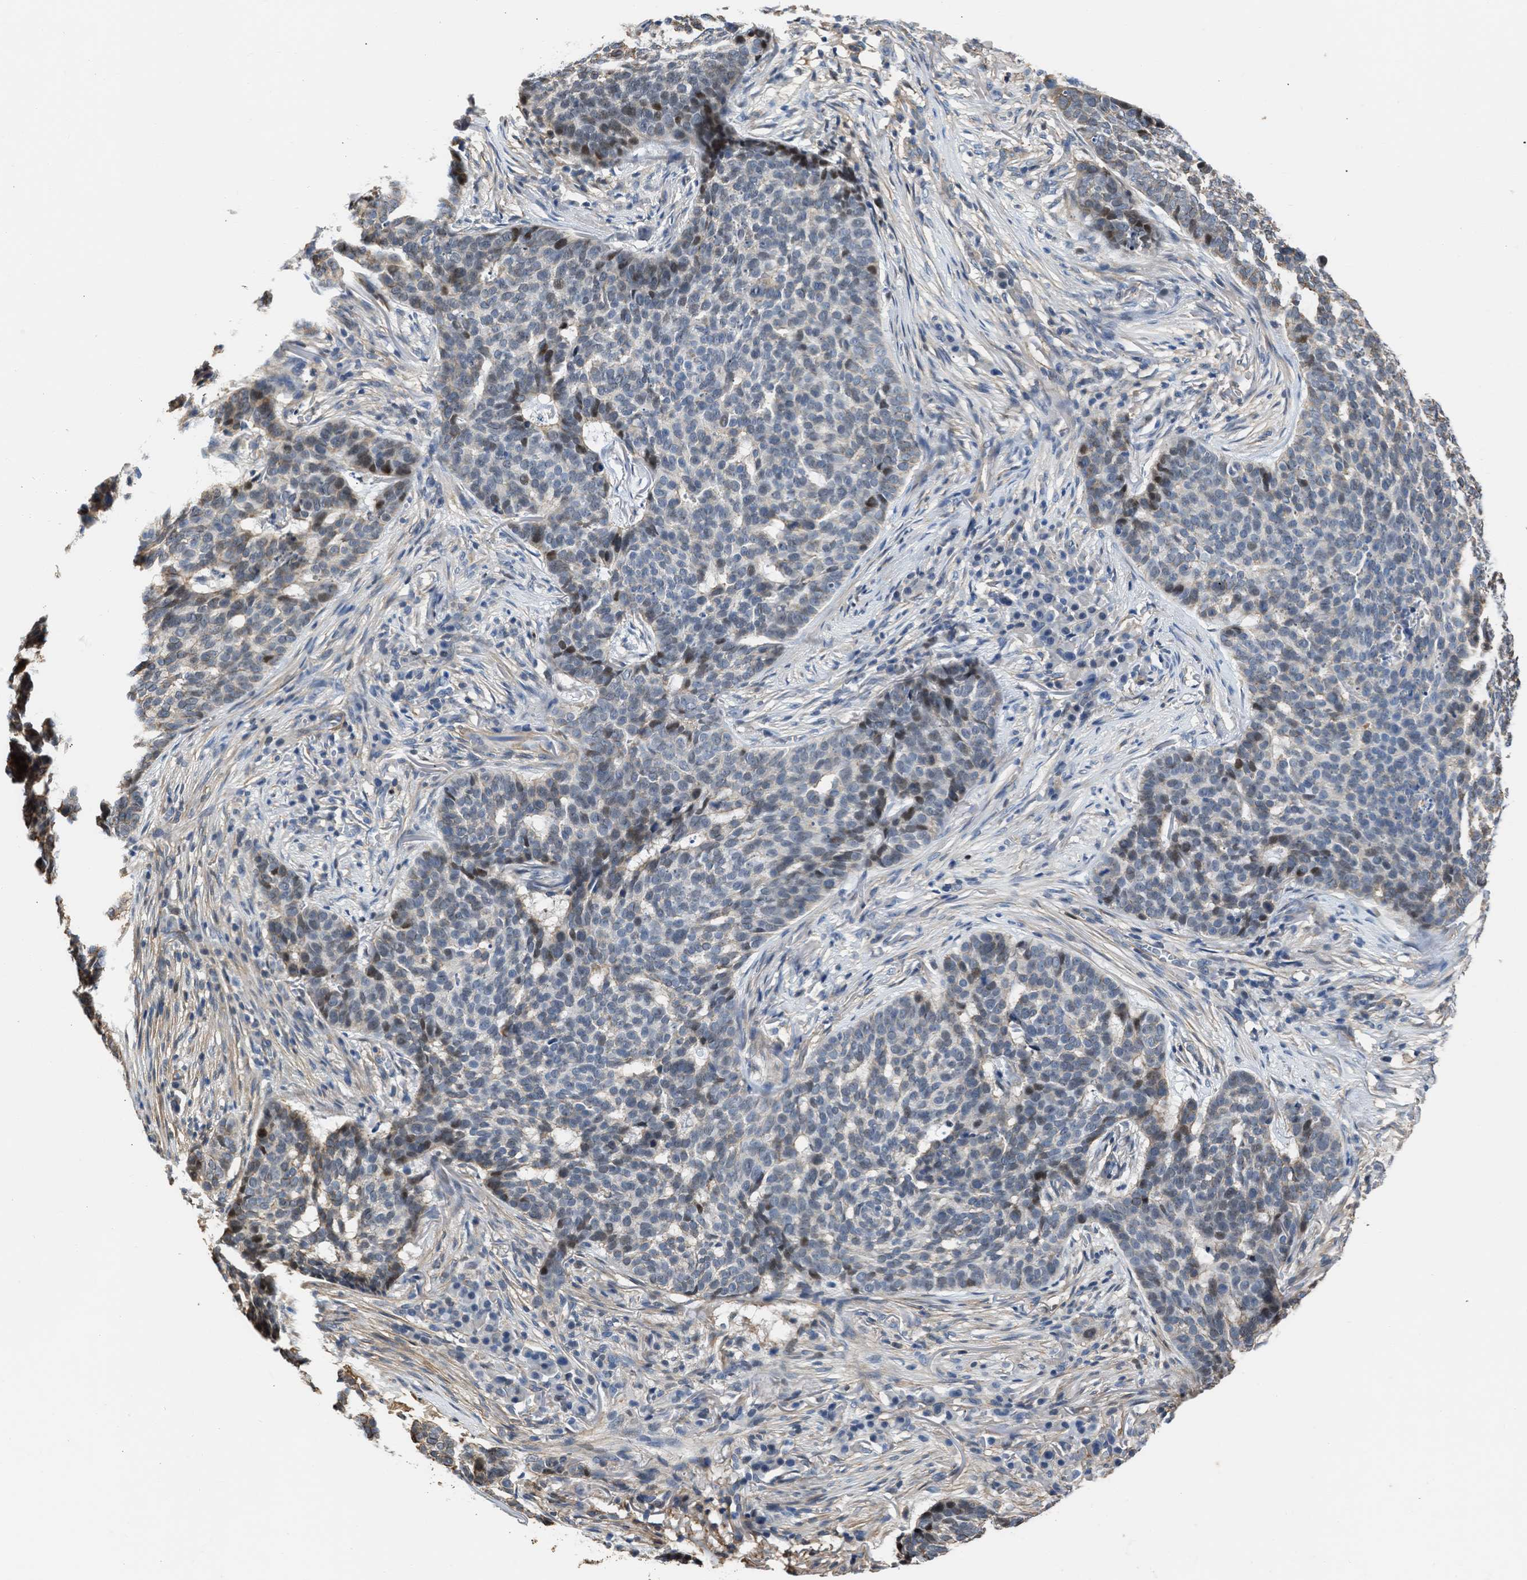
{"staining": {"intensity": "moderate", "quantity": "<25%", "location": "nuclear"}, "tissue": "skin cancer", "cell_type": "Tumor cells", "image_type": "cancer", "snomed": [{"axis": "morphology", "description": "Basal cell carcinoma"}, {"axis": "topography", "description": "Skin"}], "caption": "Tumor cells demonstrate moderate nuclear staining in approximately <25% of cells in skin cancer (basal cell carcinoma).", "gene": "MAS1L", "patient": {"sex": "male", "age": 85}}